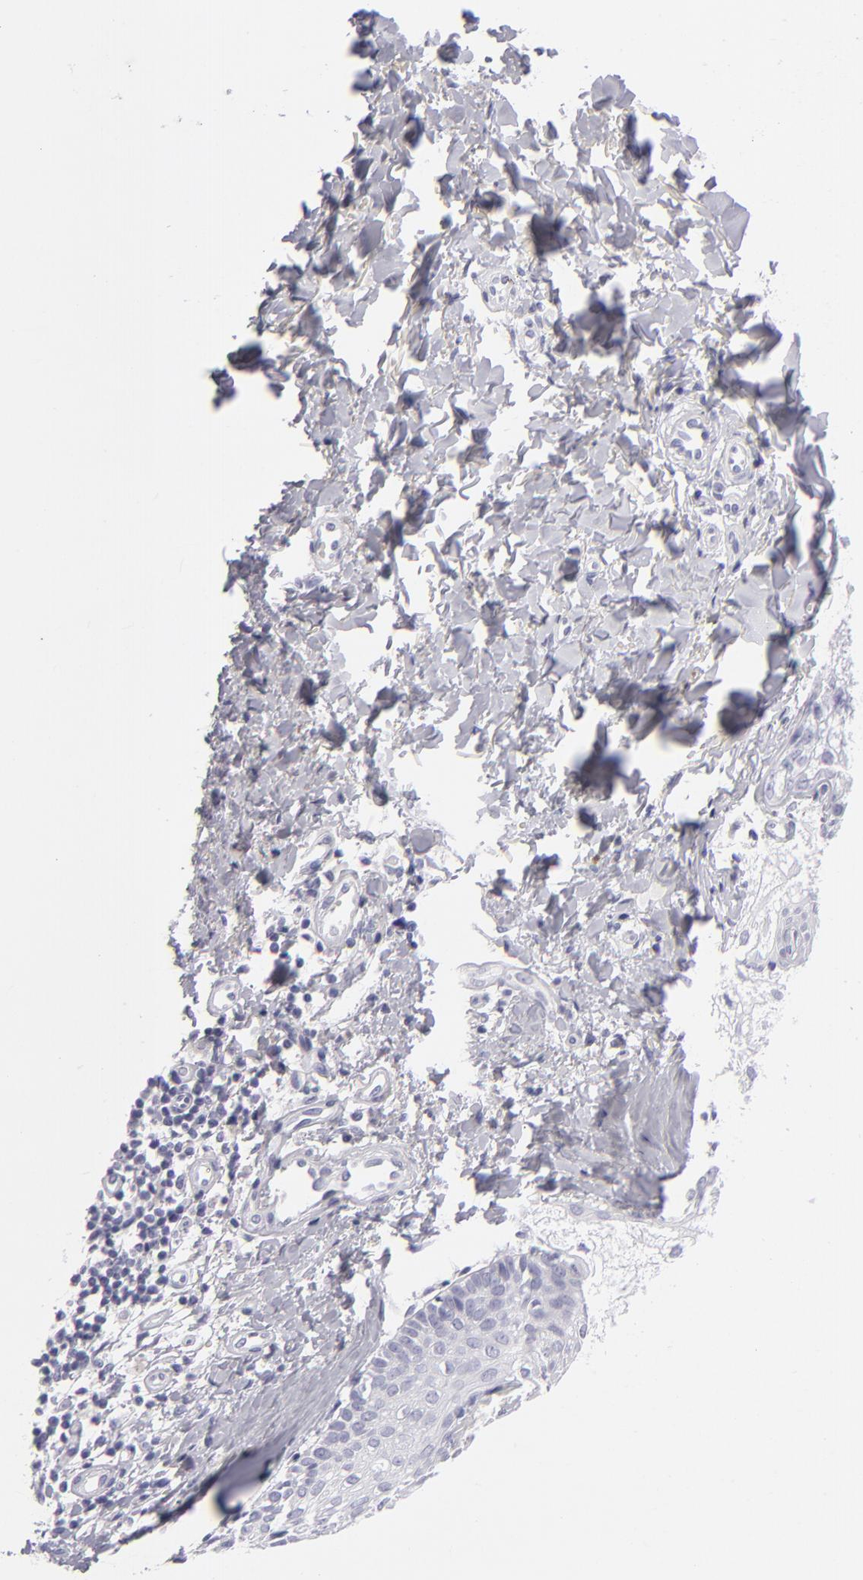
{"staining": {"intensity": "negative", "quantity": "none", "location": "none"}, "tissue": "melanoma", "cell_type": "Tumor cells", "image_type": "cancer", "snomed": [{"axis": "morphology", "description": "Malignant melanoma, NOS"}, {"axis": "topography", "description": "Skin"}], "caption": "Image shows no significant protein staining in tumor cells of malignant melanoma.", "gene": "VIL1", "patient": {"sex": "male", "age": 23}}